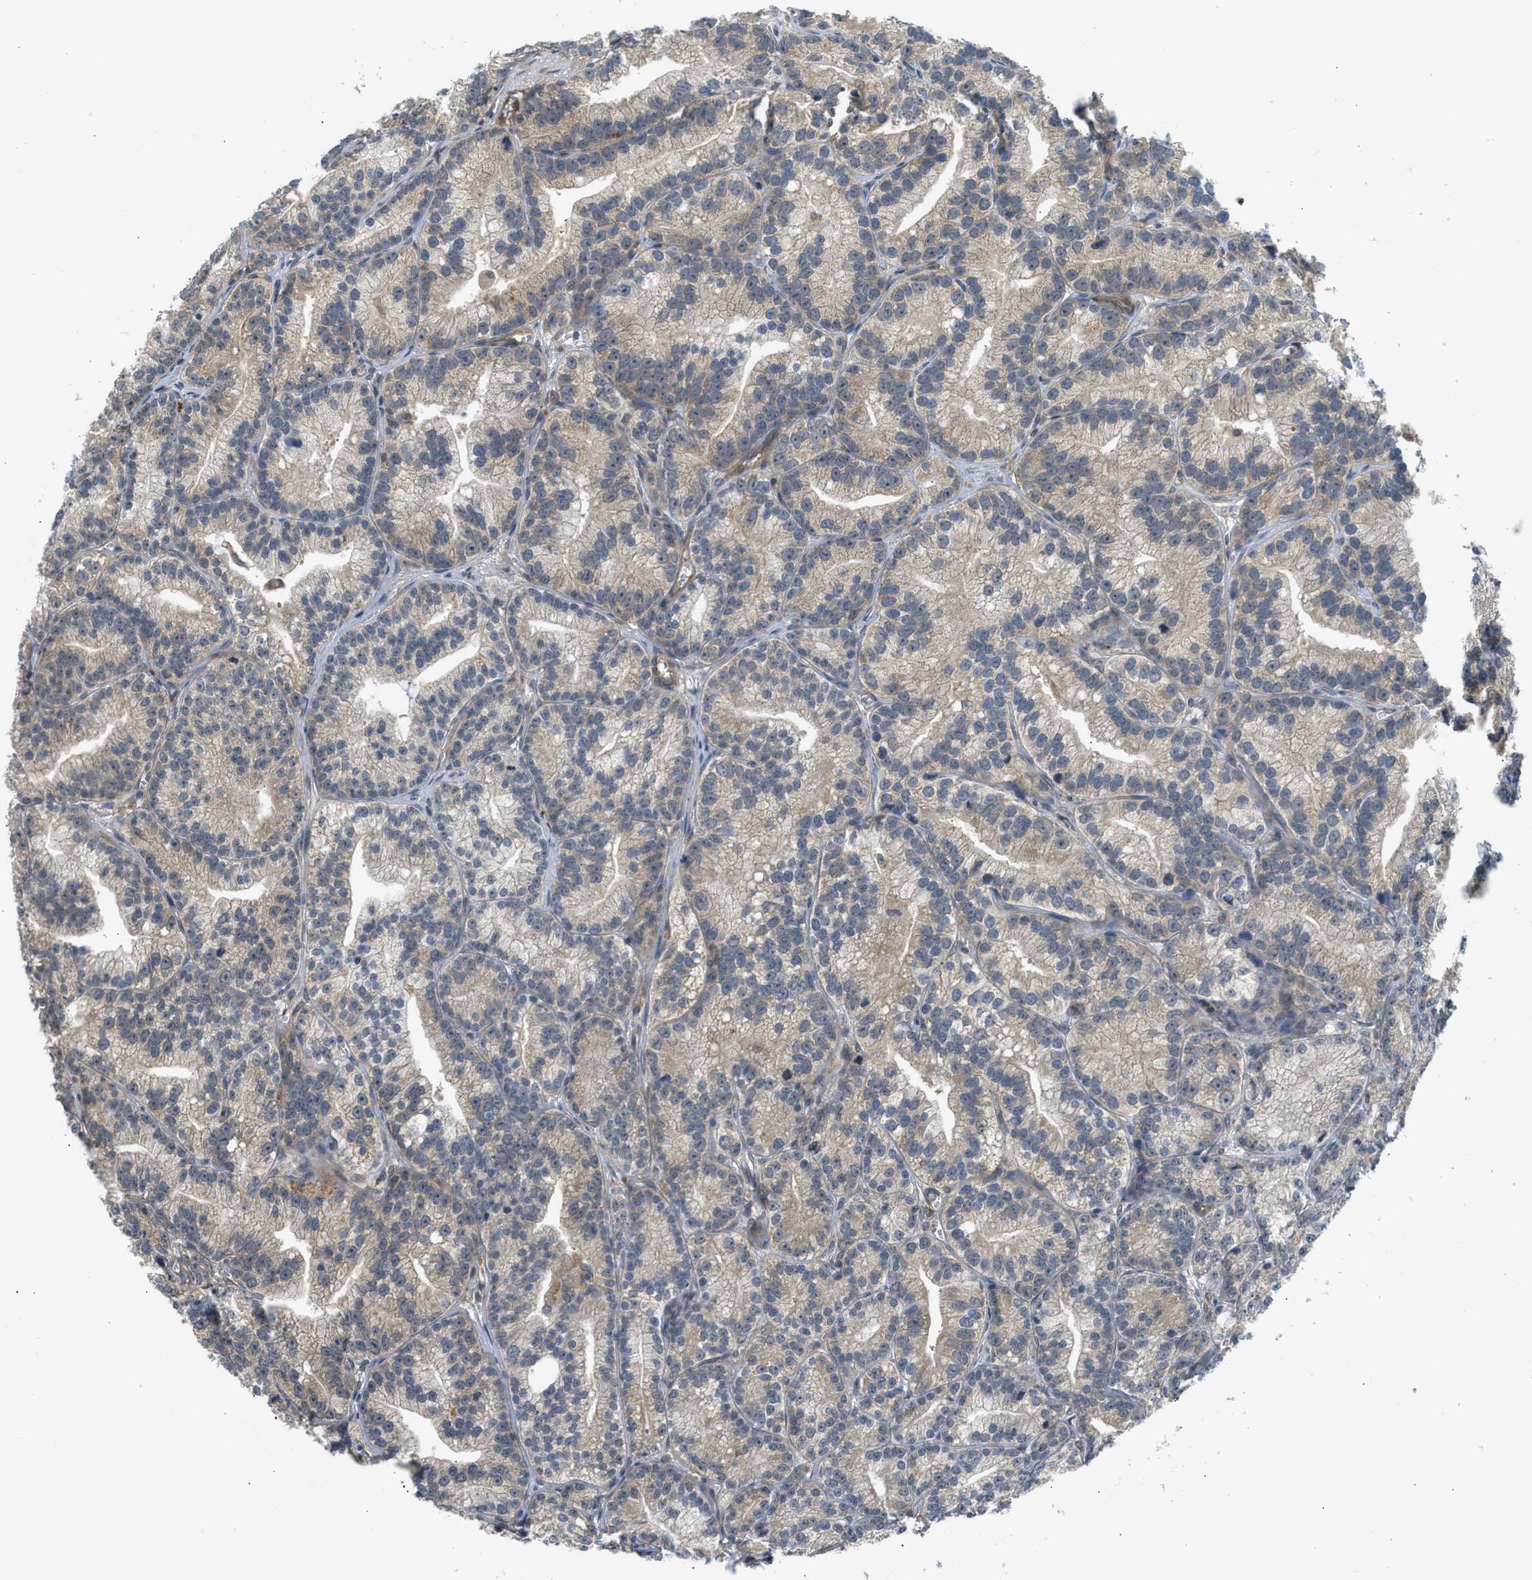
{"staining": {"intensity": "weak", "quantity": "<25%", "location": "cytoplasmic/membranous"}, "tissue": "prostate cancer", "cell_type": "Tumor cells", "image_type": "cancer", "snomed": [{"axis": "morphology", "description": "Adenocarcinoma, Low grade"}, {"axis": "topography", "description": "Prostate"}], "caption": "DAB immunohistochemical staining of prostate cancer demonstrates no significant positivity in tumor cells.", "gene": "ADCY8", "patient": {"sex": "male", "age": 89}}